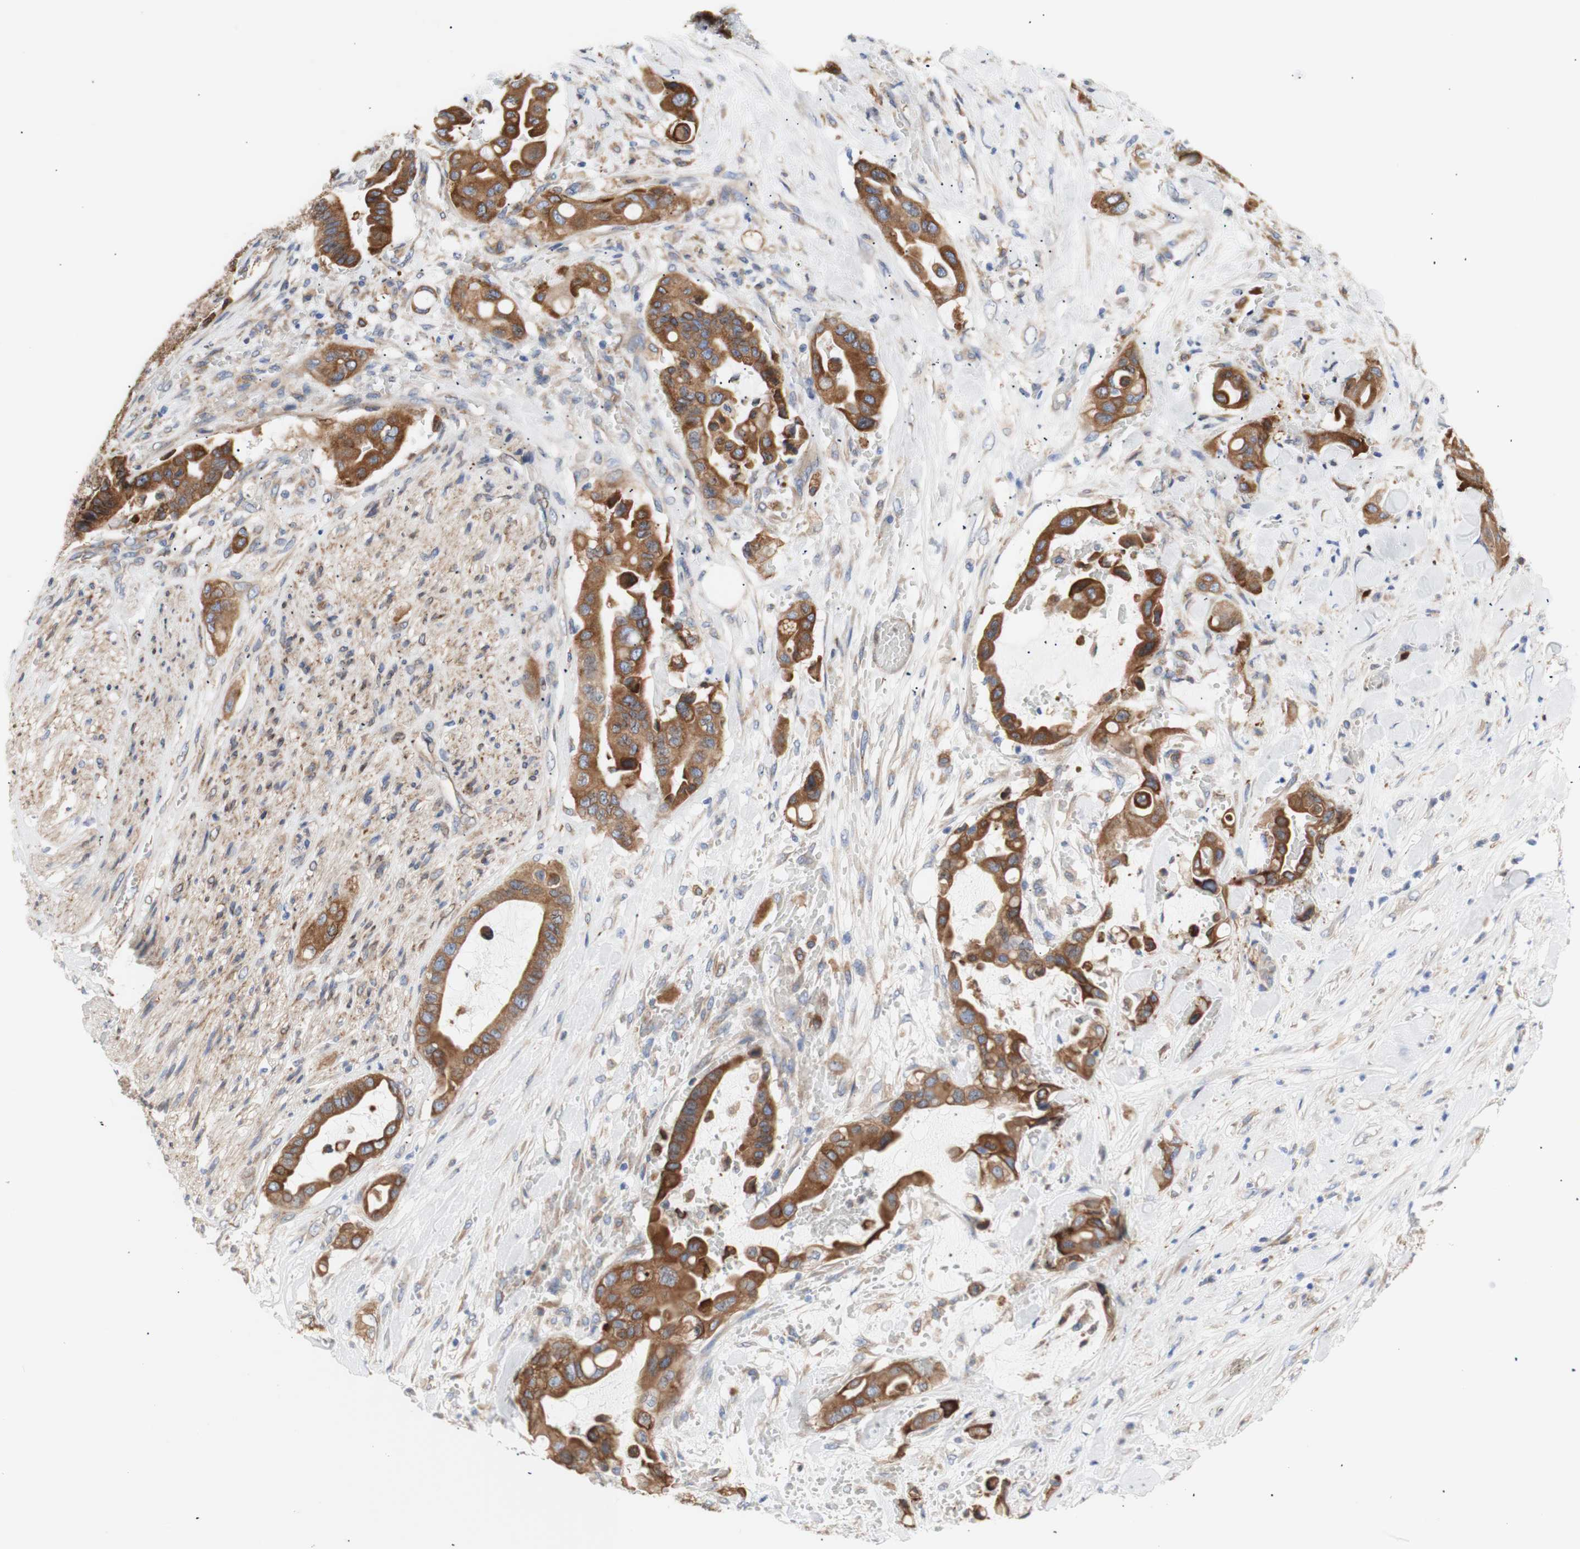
{"staining": {"intensity": "strong", "quantity": ">75%", "location": "cytoplasmic/membranous"}, "tissue": "liver cancer", "cell_type": "Tumor cells", "image_type": "cancer", "snomed": [{"axis": "morphology", "description": "Cholangiocarcinoma"}, {"axis": "topography", "description": "Liver"}], "caption": "Immunohistochemistry of liver cholangiocarcinoma demonstrates high levels of strong cytoplasmic/membranous positivity in about >75% of tumor cells.", "gene": "ERLIN1", "patient": {"sex": "female", "age": 61}}